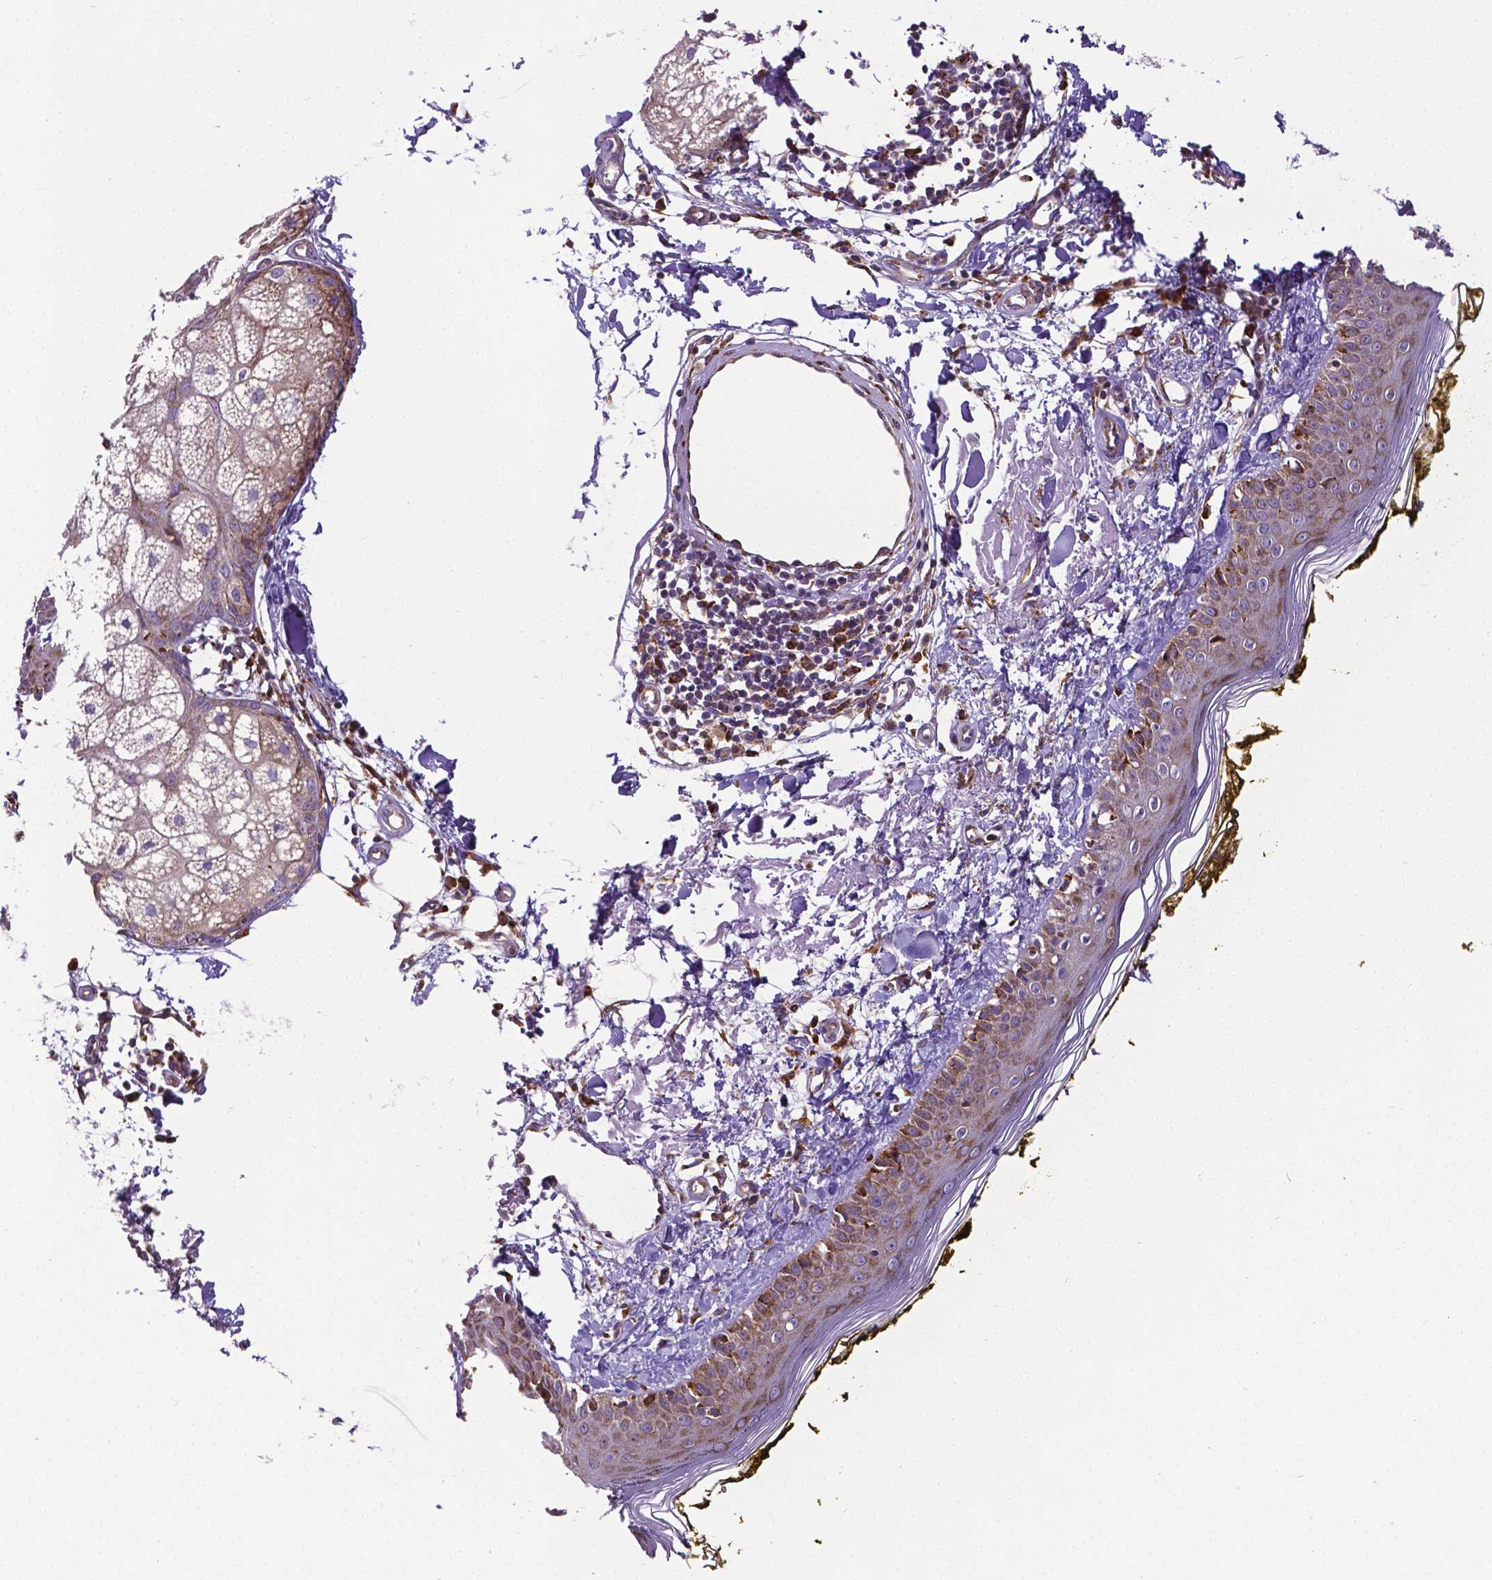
{"staining": {"intensity": "moderate", "quantity": ">75%", "location": "cytoplasmic/membranous"}, "tissue": "skin", "cell_type": "Fibroblasts", "image_type": "normal", "snomed": [{"axis": "morphology", "description": "Normal tissue, NOS"}, {"axis": "topography", "description": "Skin"}], "caption": "Human skin stained with a brown dye displays moderate cytoplasmic/membranous positive expression in approximately >75% of fibroblasts.", "gene": "MTDH", "patient": {"sex": "male", "age": 76}}